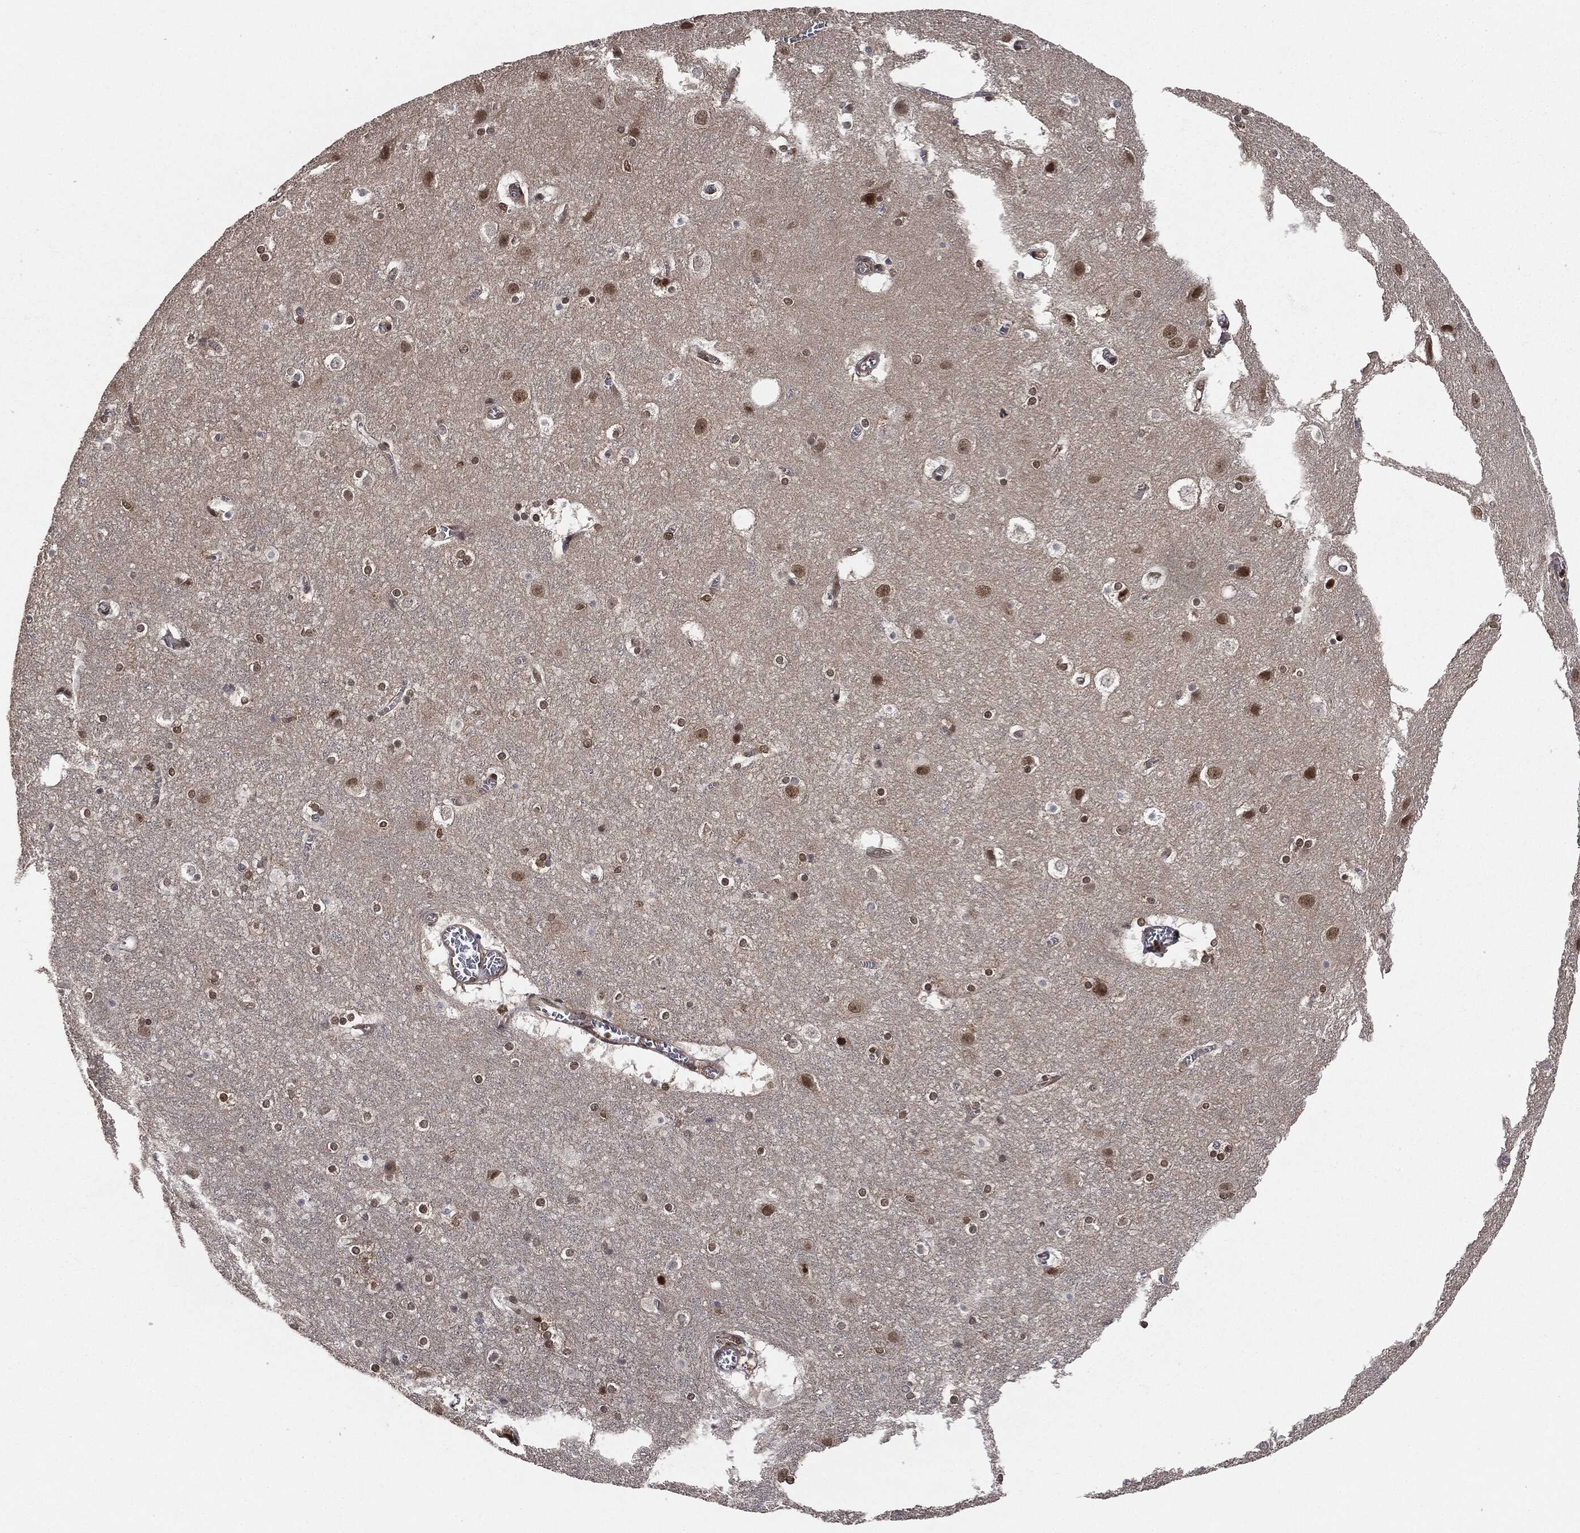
{"staining": {"intensity": "negative", "quantity": "none", "location": "none"}, "tissue": "cerebral cortex", "cell_type": "Endothelial cells", "image_type": "normal", "snomed": [{"axis": "morphology", "description": "Normal tissue, NOS"}, {"axis": "topography", "description": "Cerebral cortex"}], "caption": "The immunohistochemistry (IHC) image has no significant expression in endothelial cells of cerebral cortex. Nuclei are stained in blue.", "gene": "TBC1D22A", "patient": {"sex": "male", "age": 59}}